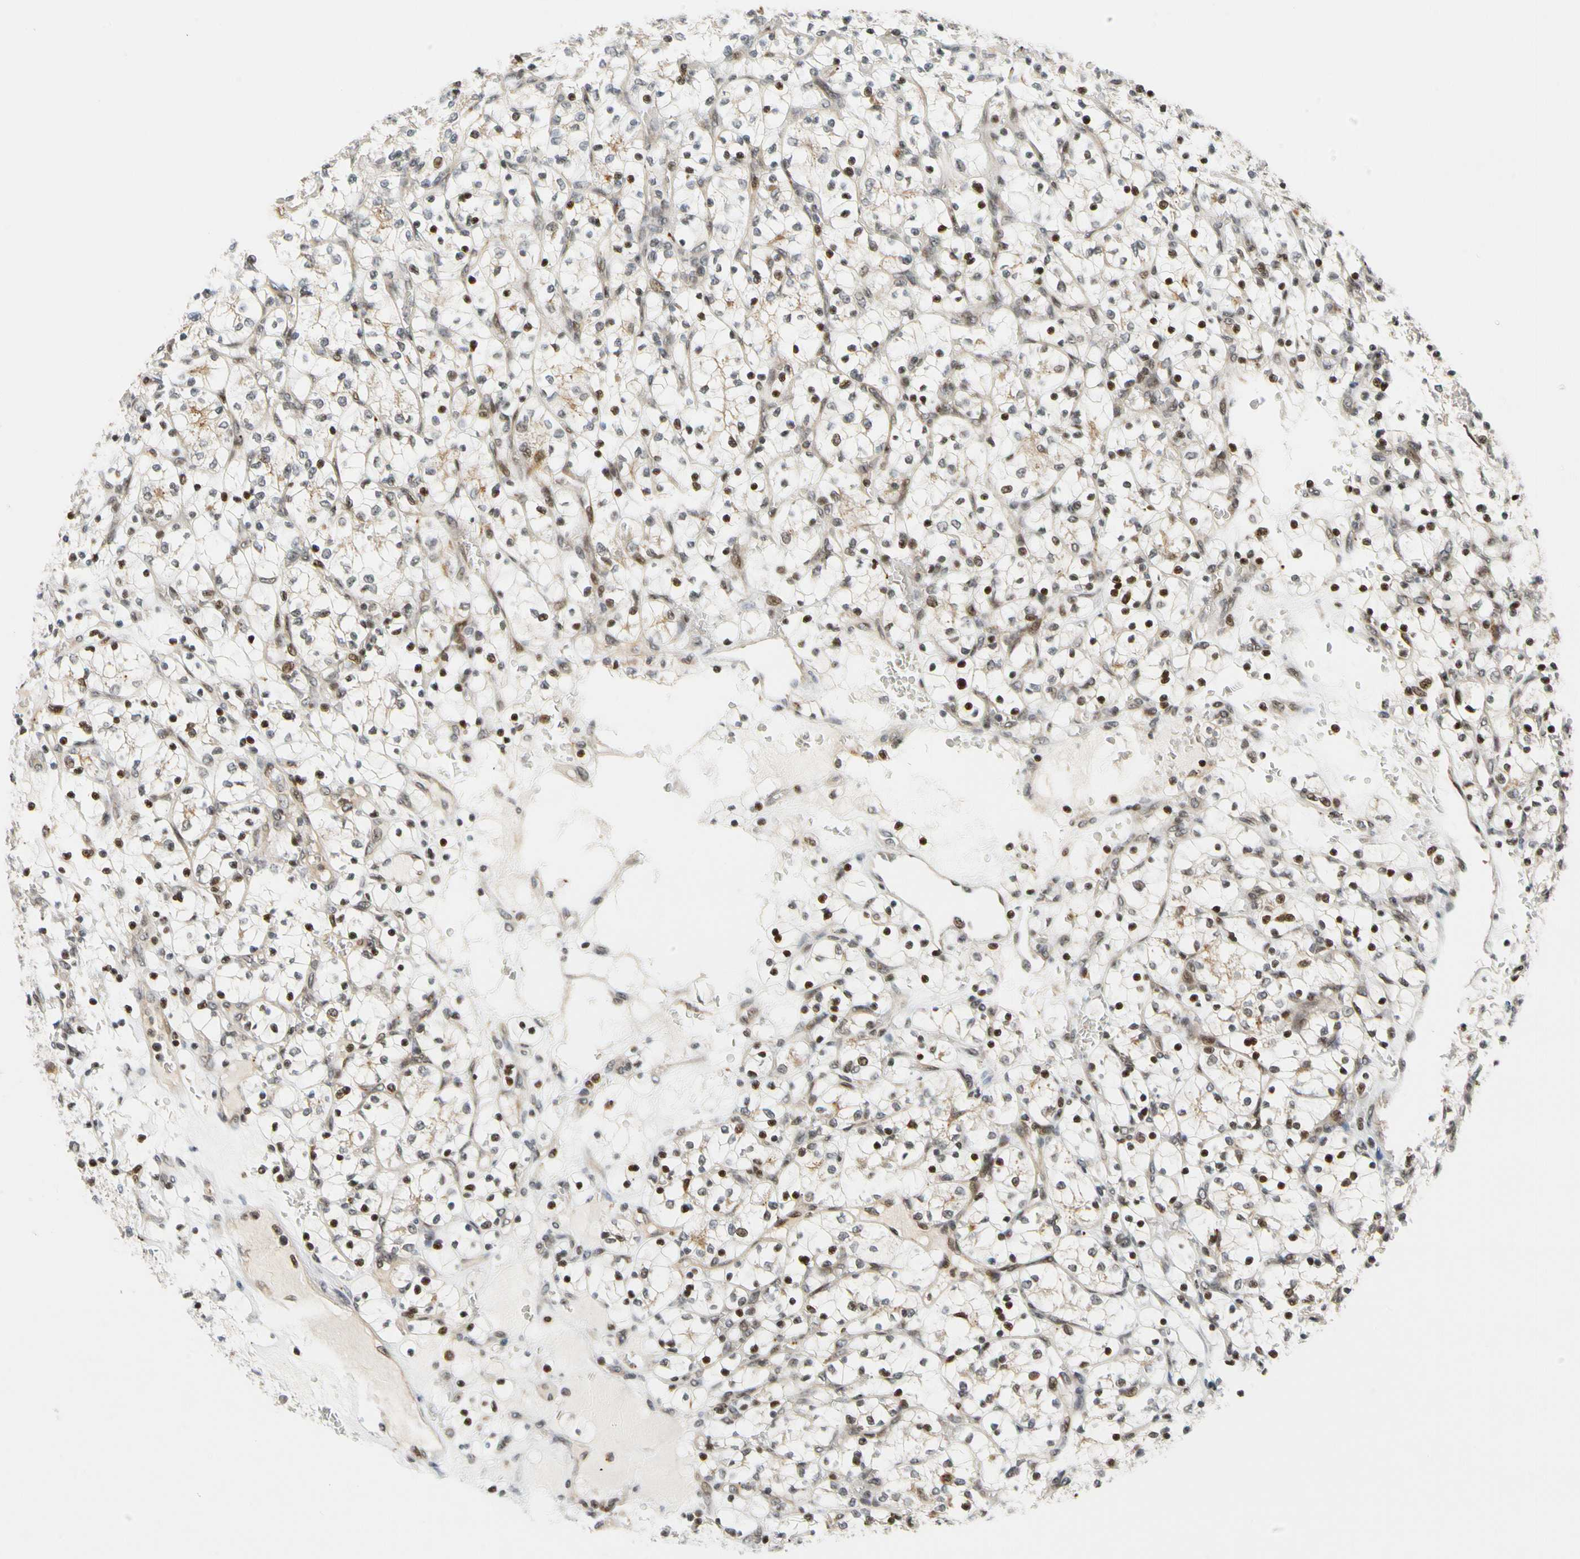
{"staining": {"intensity": "moderate", "quantity": ">75%", "location": "nuclear"}, "tissue": "renal cancer", "cell_type": "Tumor cells", "image_type": "cancer", "snomed": [{"axis": "morphology", "description": "Adenocarcinoma, NOS"}, {"axis": "topography", "description": "Kidney"}], "caption": "The micrograph demonstrates staining of renal cancer (adenocarcinoma), revealing moderate nuclear protein expression (brown color) within tumor cells. Nuclei are stained in blue.", "gene": "CDK7", "patient": {"sex": "female", "age": 69}}